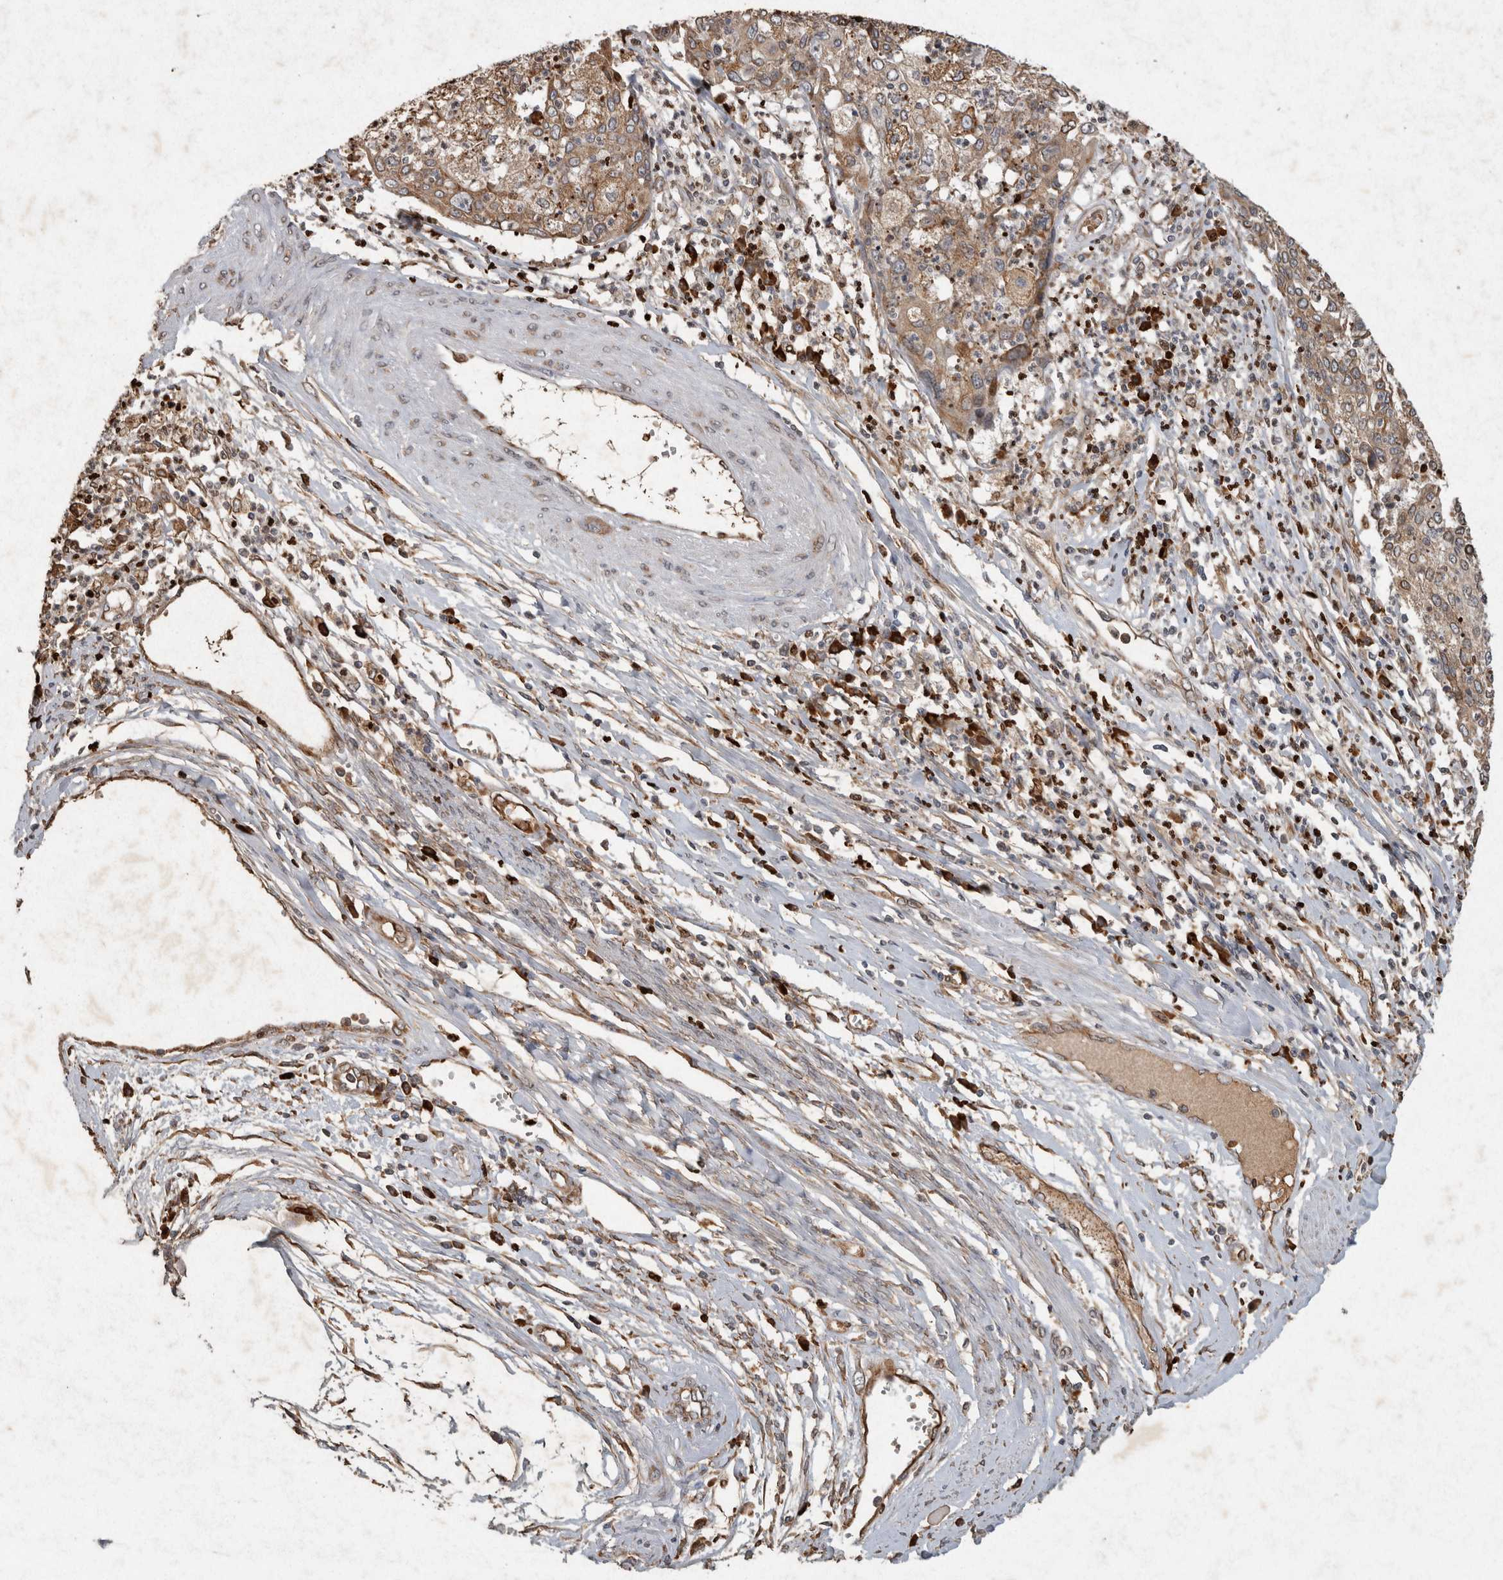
{"staining": {"intensity": "moderate", "quantity": "25%-75%", "location": "cytoplasmic/membranous"}, "tissue": "cervical cancer", "cell_type": "Tumor cells", "image_type": "cancer", "snomed": [{"axis": "morphology", "description": "Squamous cell carcinoma, NOS"}, {"axis": "topography", "description": "Cervix"}], "caption": "IHC (DAB) staining of human squamous cell carcinoma (cervical) reveals moderate cytoplasmic/membranous protein positivity in approximately 25%-75% of tumor cells.", "gene": "ADGRL3", "patient": {"sex": "female", "age": 40}}